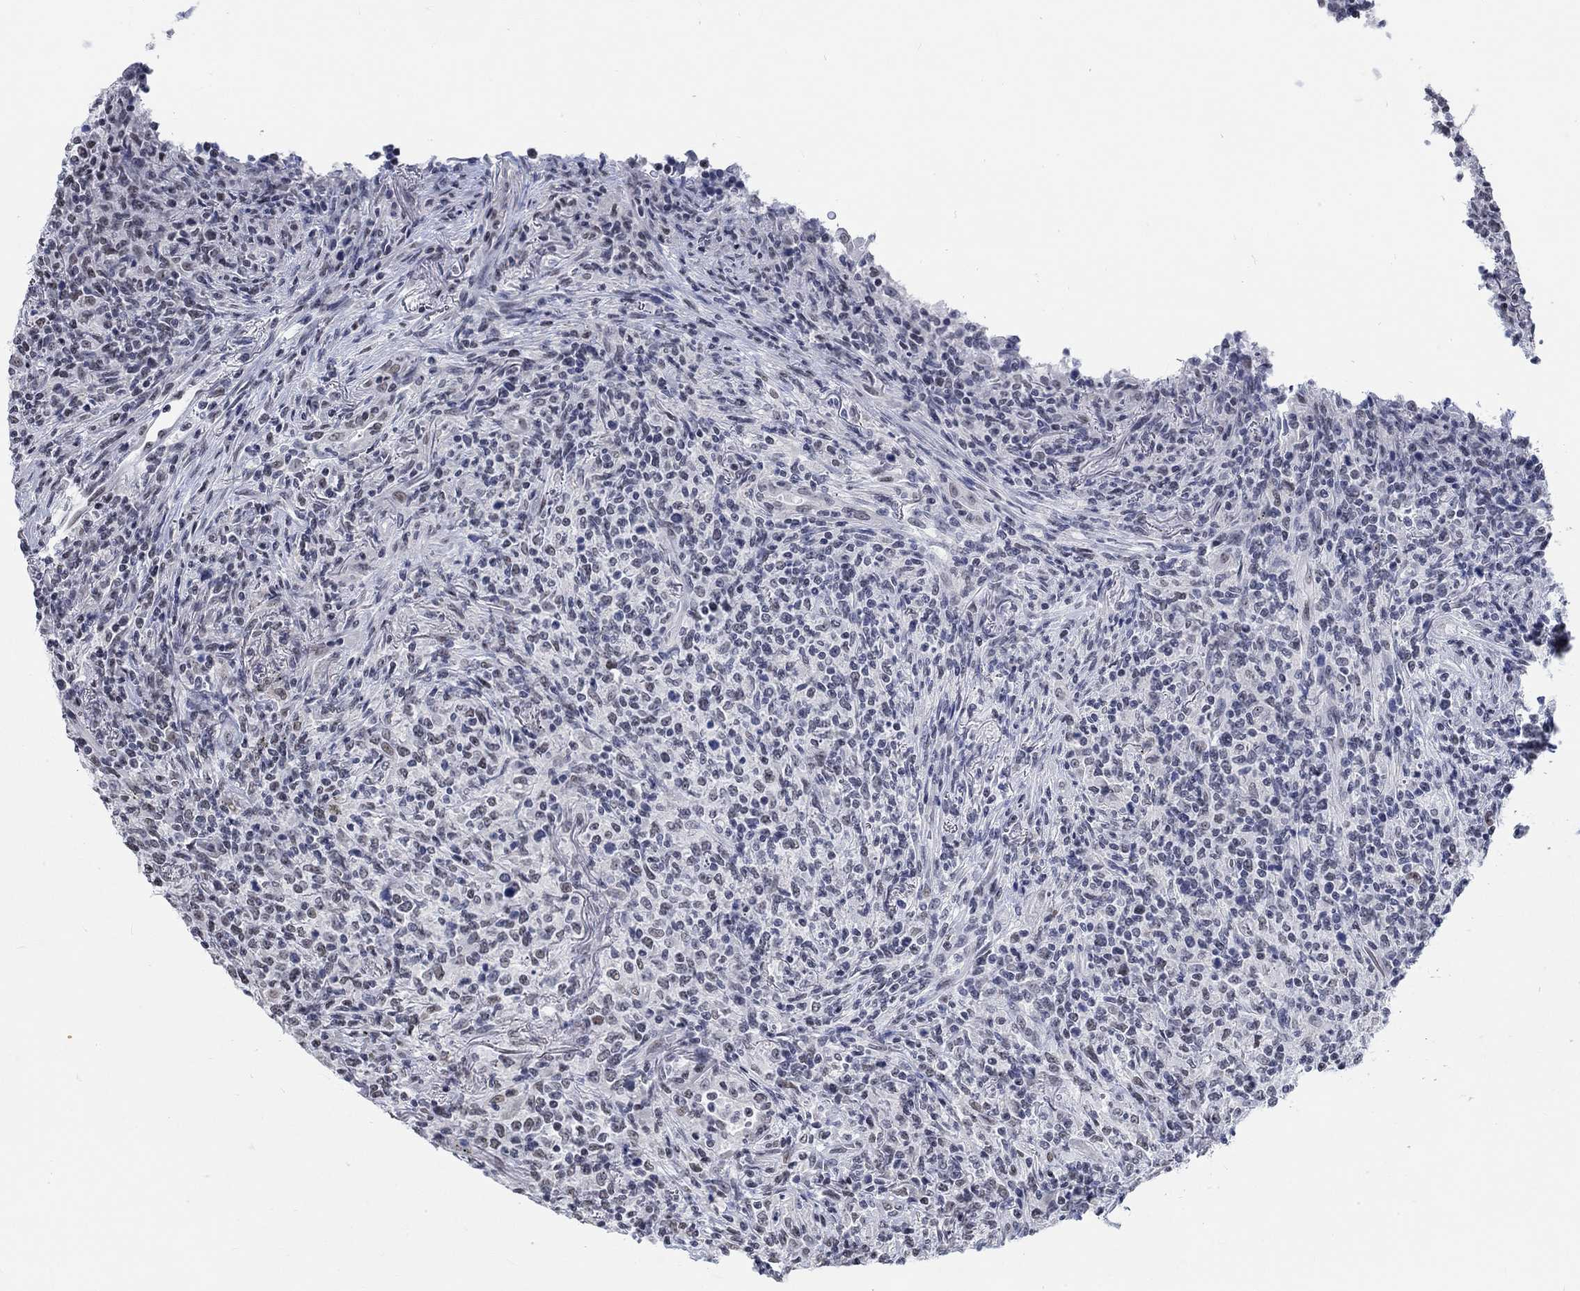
{"staining": {"intensity": "negative", "quantity": "none", "location": "none"}, "tissue": "lymphoma", "cell_type": "Tumor cells", "image_type": "cancer", "snomed": [{"axis": "morphology", "description": "Malignant lymphoma, non-Hodgkin's type, High grade"}, {"axis": "topography", "description": "Lung"}], "caption": "A high-resolution histopathology image shows immunohistochemistry staining of high-grade malignant lymphoma, non-Hodgkin's type, which displays no significant positivity in tumor cells.", "gene": "KCNH8", "patient": {"sex": "male", "age": 79}}